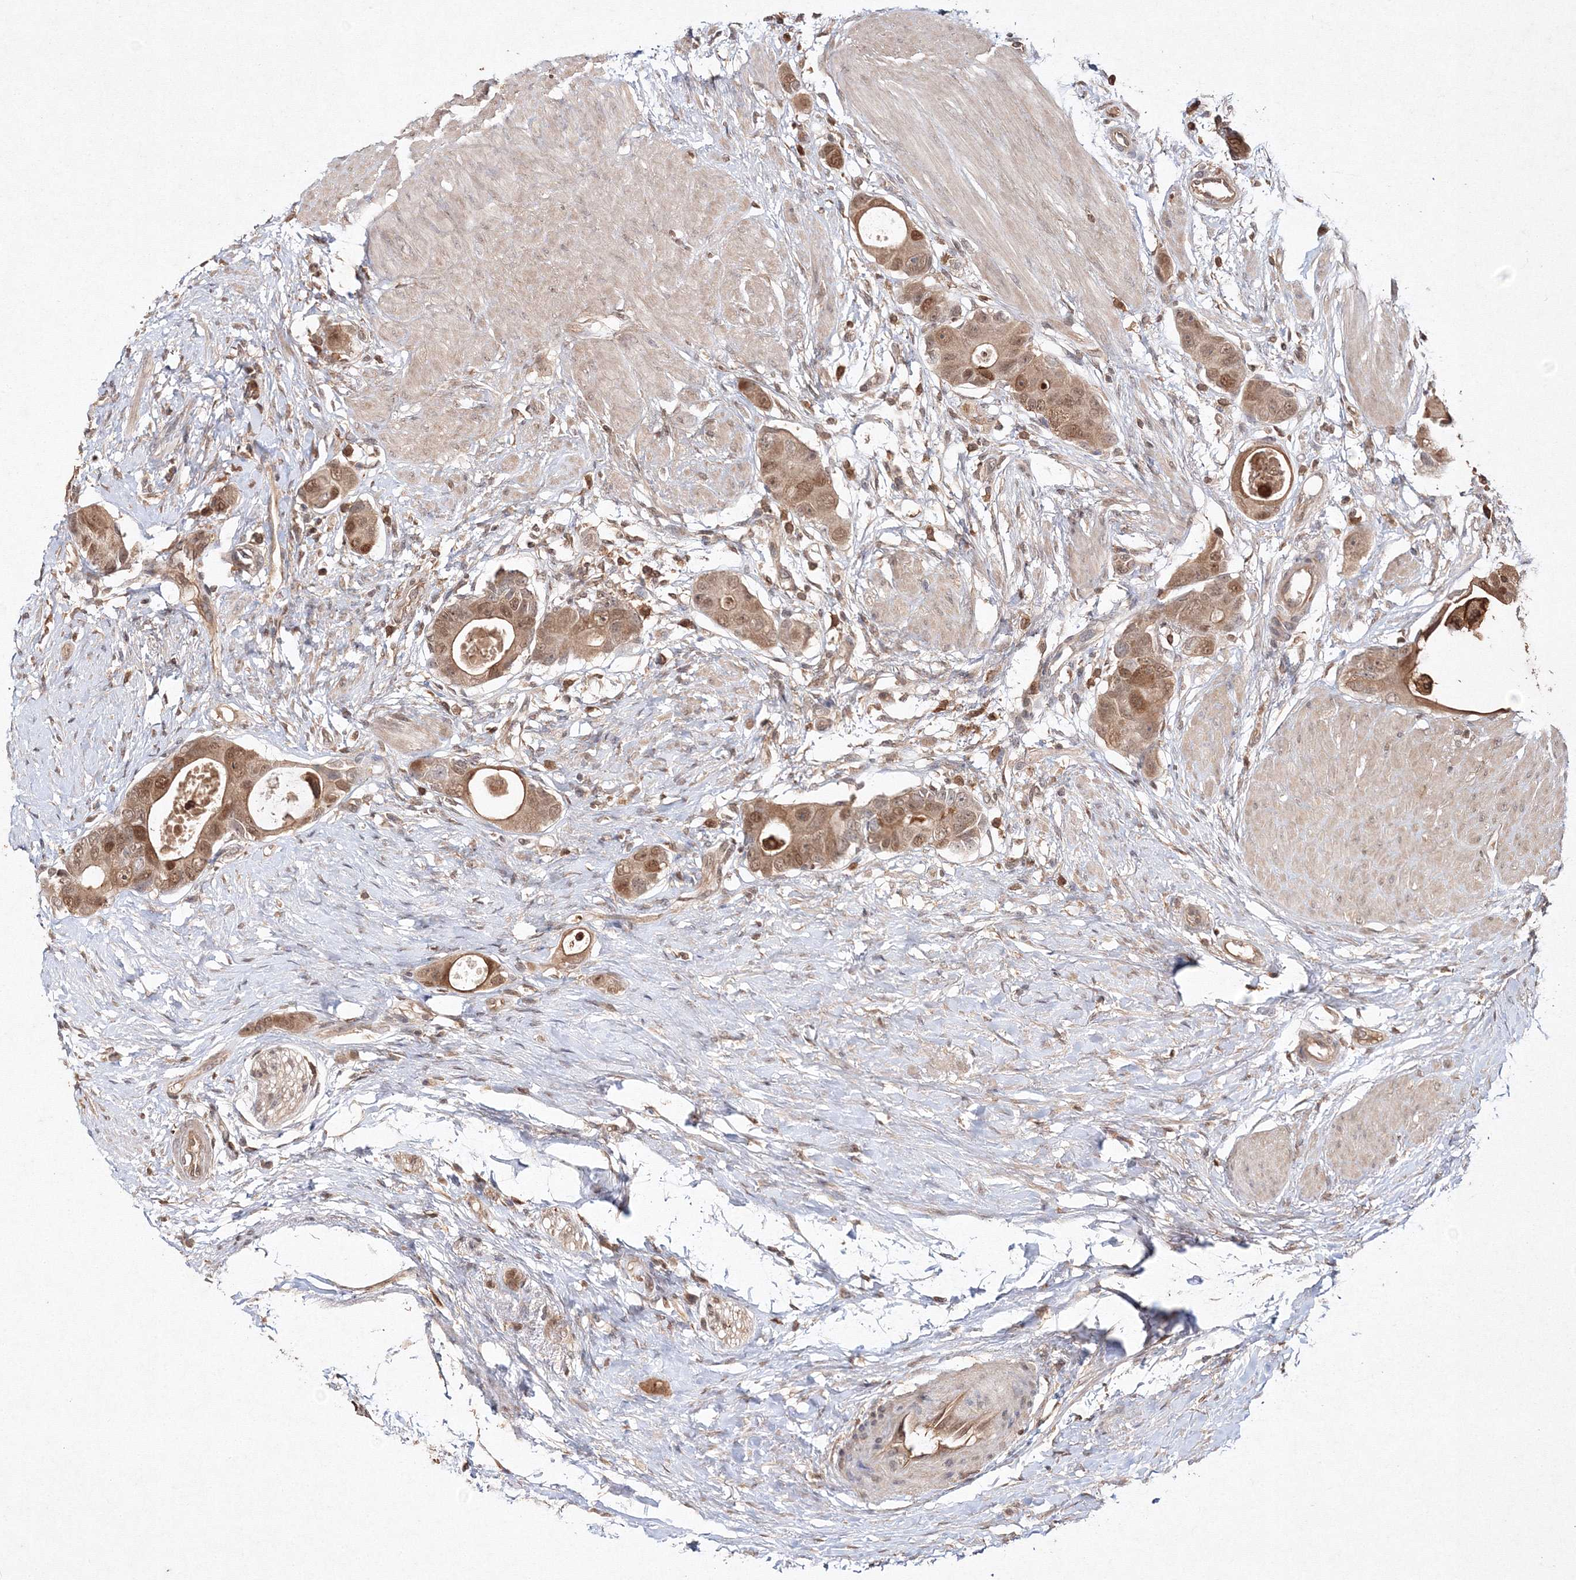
{"staining": {"intensity": "moderate", "quantity": ">75%", "location": "cytoplasmic/membranous,nuclear"}, "tissue": "colorectal cancer", "cell_type": "Tumor cells", "image_type": "cancer", "snomed": [{"axis": "morphology", "description": "Adenocarcinoma, NOS"}, {"axis": "topography", "description": "Rectum"}], "caption": "About >75% of tumor cells in colorectal cancer (adenocarcinoma) reveal moderate cytoplasmic/membranous and nuclear protein staining as visualized by brown immunohistochemical staining.", "gene": "S100A11", "patient": {"sex": "male", "age": 51}}